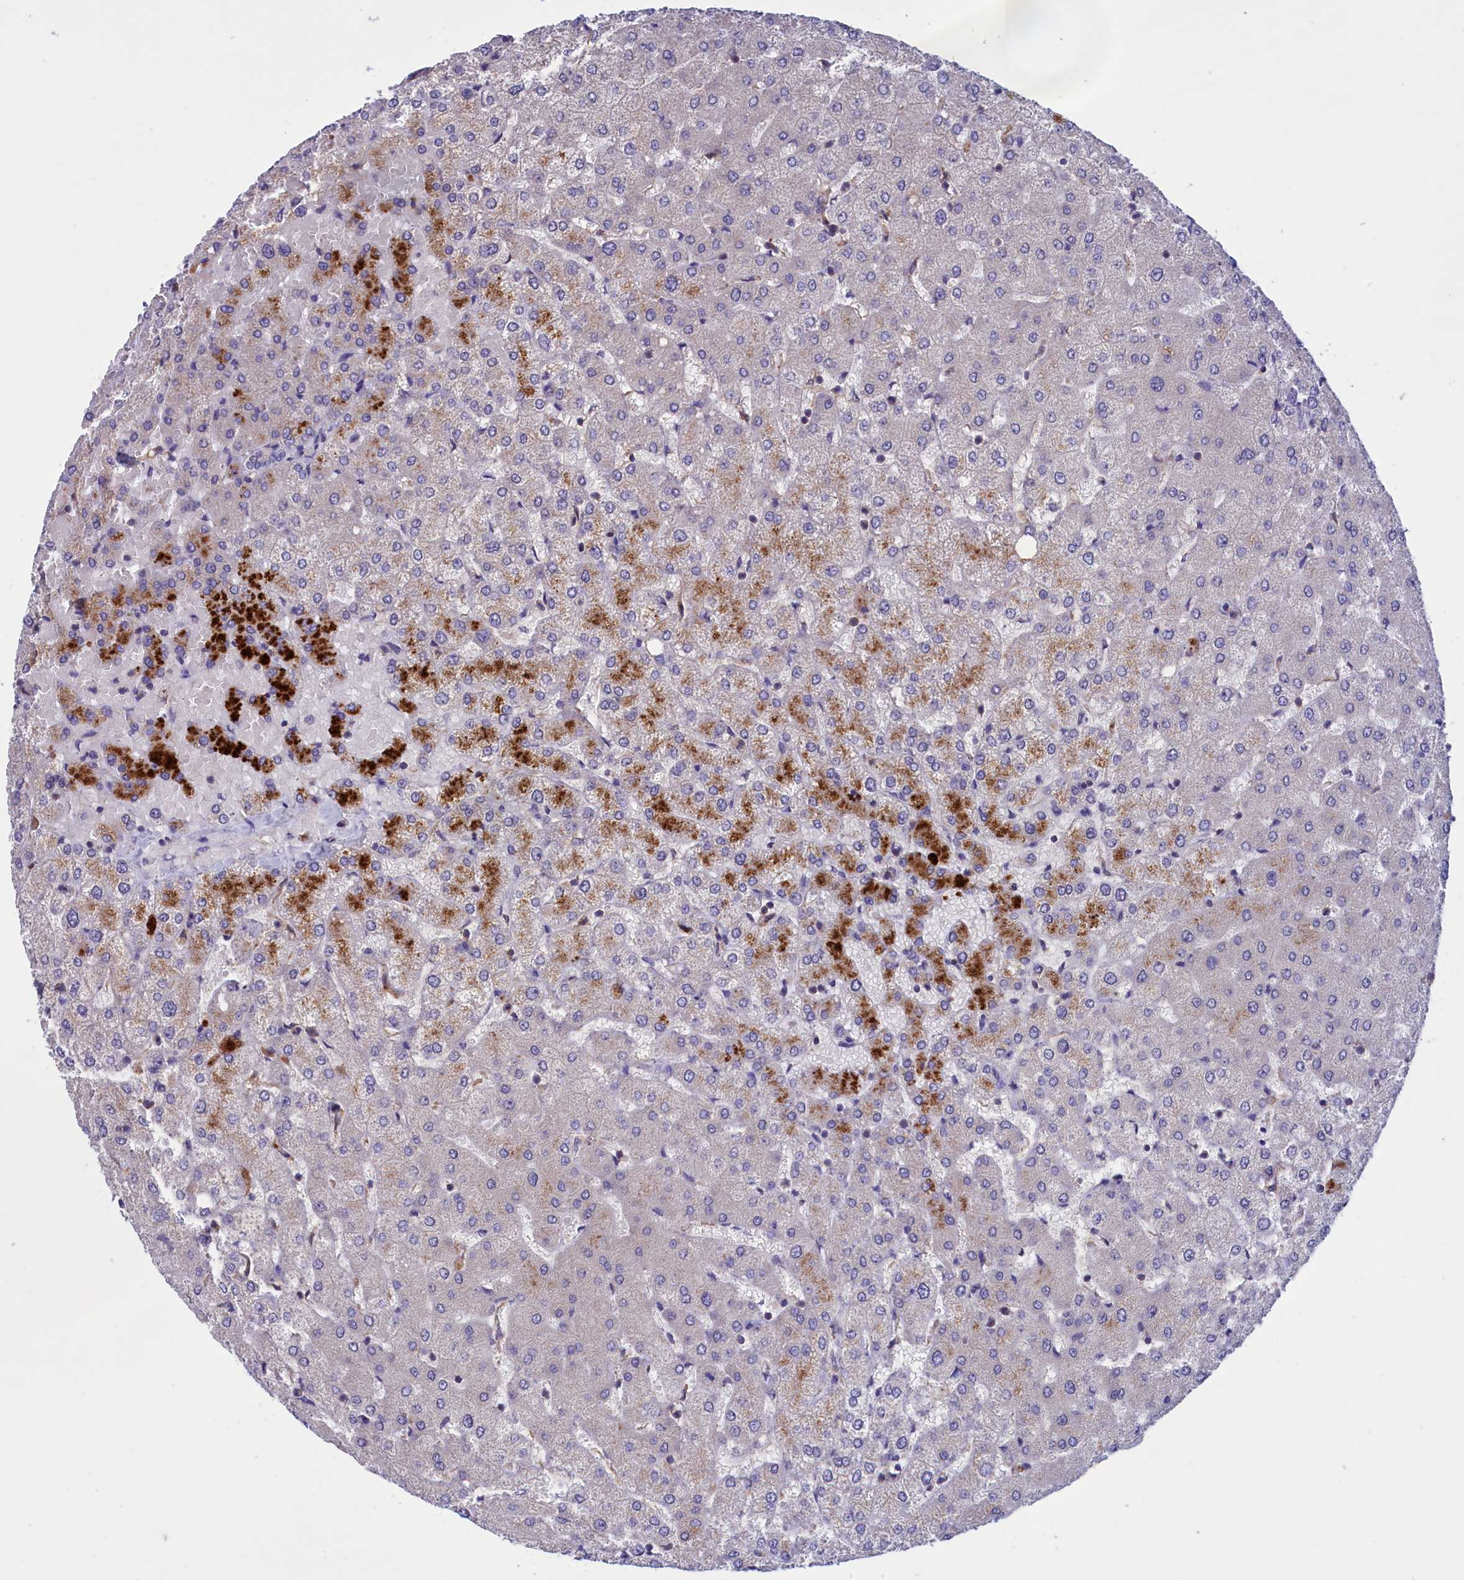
{"staining": {"intensity": "negative", "quantity": "none", "location": "none"}, "tissue": "liver", "cell_type": "Cholangiocytes", "image_type": "normal", "snomed": [{"axis": "morphology", "description": "Normal tissue, NOS"}, {"axis": "topography", "description": "Liver"}], "caption": "Cholangiocytes are negative for brown protein staining in normal liver. (DAB immunohistochemistry (IHC) visualized using brightfield microscopy, high magnification).", "gene": "AMDHD2", "patient": {"sex": "female", "age": 54}}